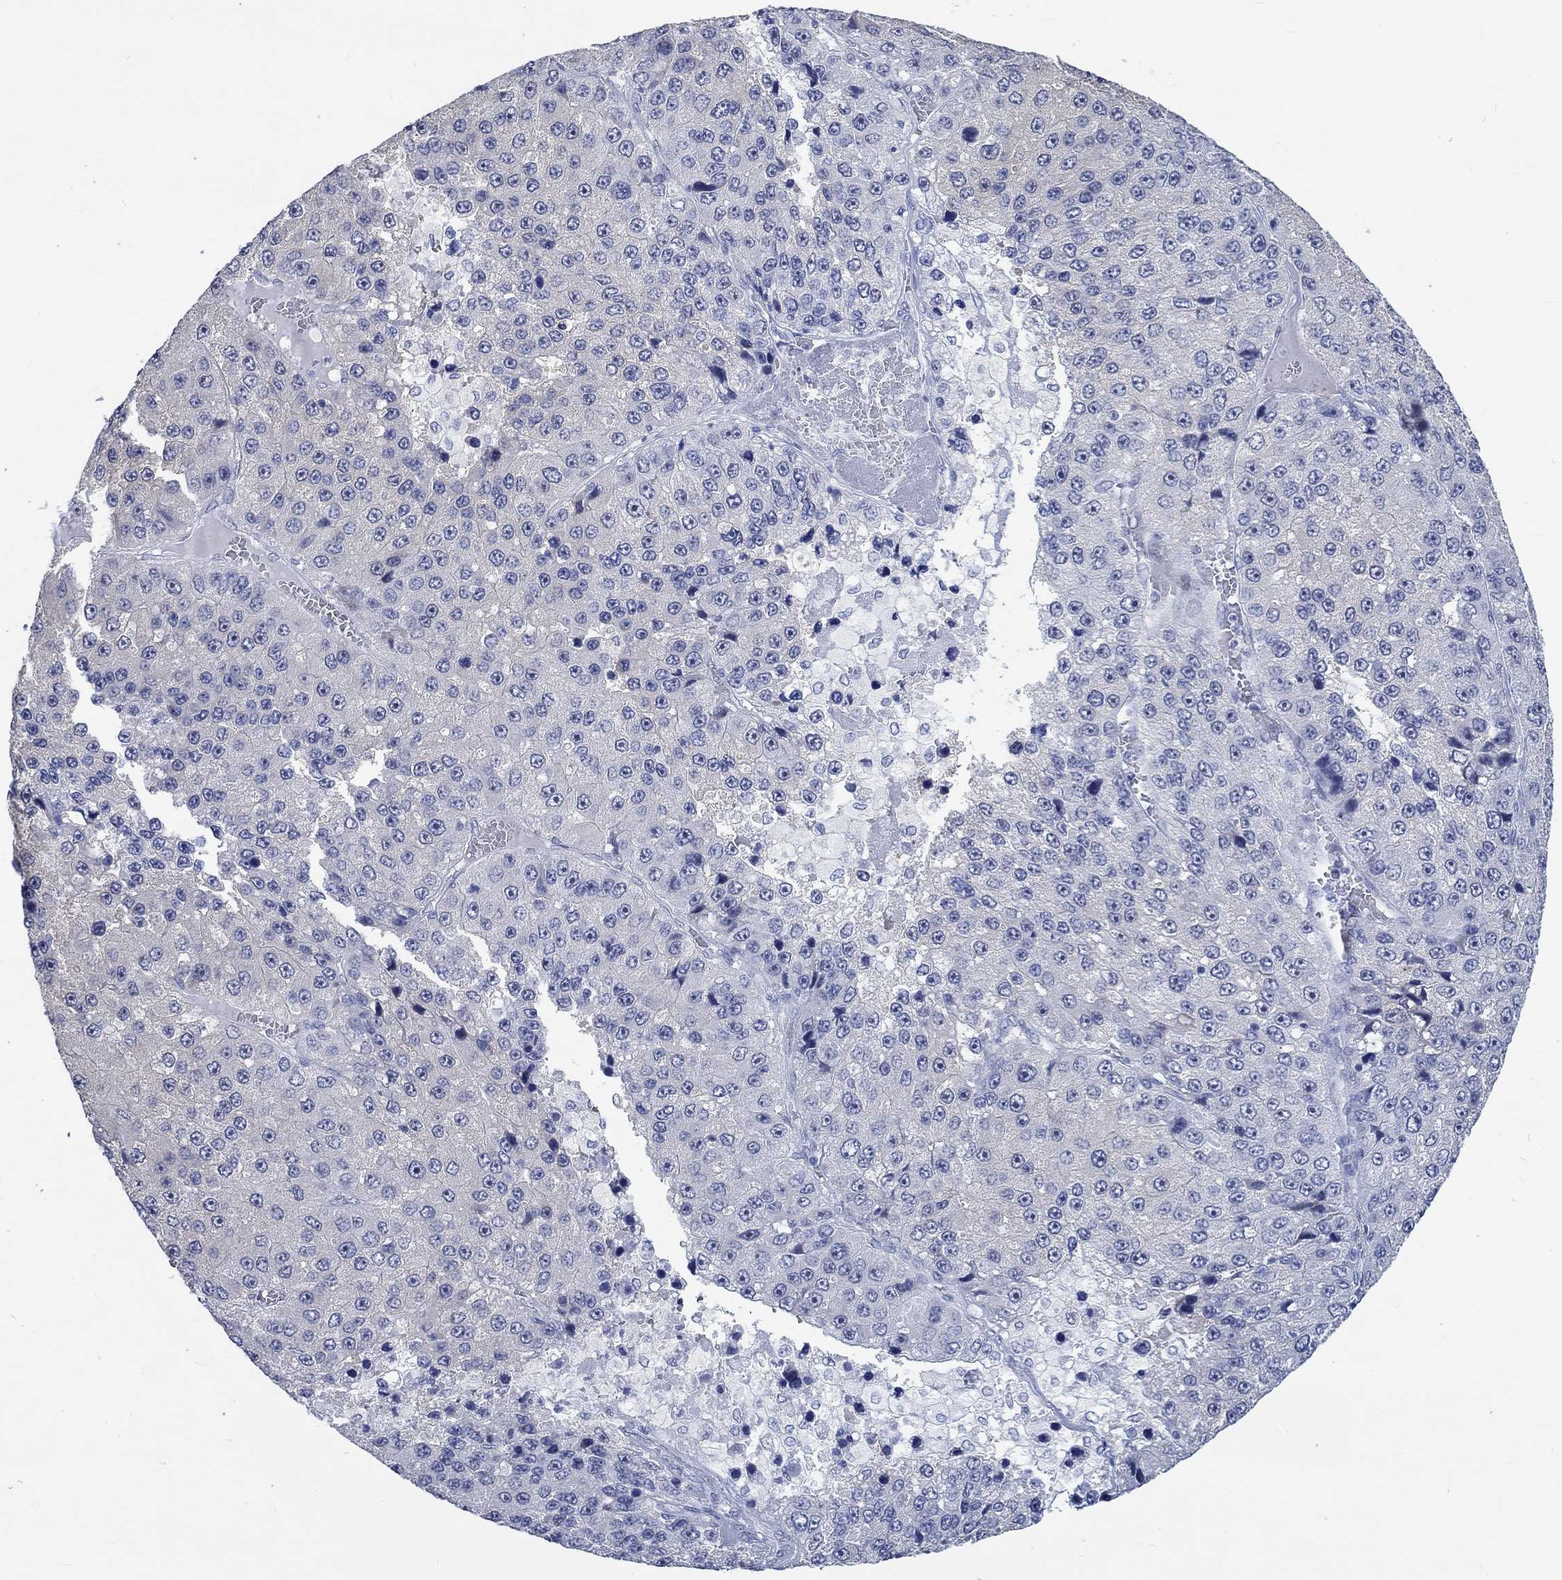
{"staining": {"intensity": "negative", "quantity": "none", "location": "none"}, "tissue": "liver cancer", "cell_type": "Tumor cells", "image_type": "cancer", "snomed": [{"axis": "morphology", "description": "Carcinoma, Hepatocellular, NOS"}, {"axis": "topography", "description": "Liver"}], "caption": "Tumor cells show no significant expression in liver hepatocellular carcinoma. (DAB IHC visualized using brightfield microscopy, high magnification).", "gene": "C4orf47", "patient": {"sex": "female", "age": 73}}